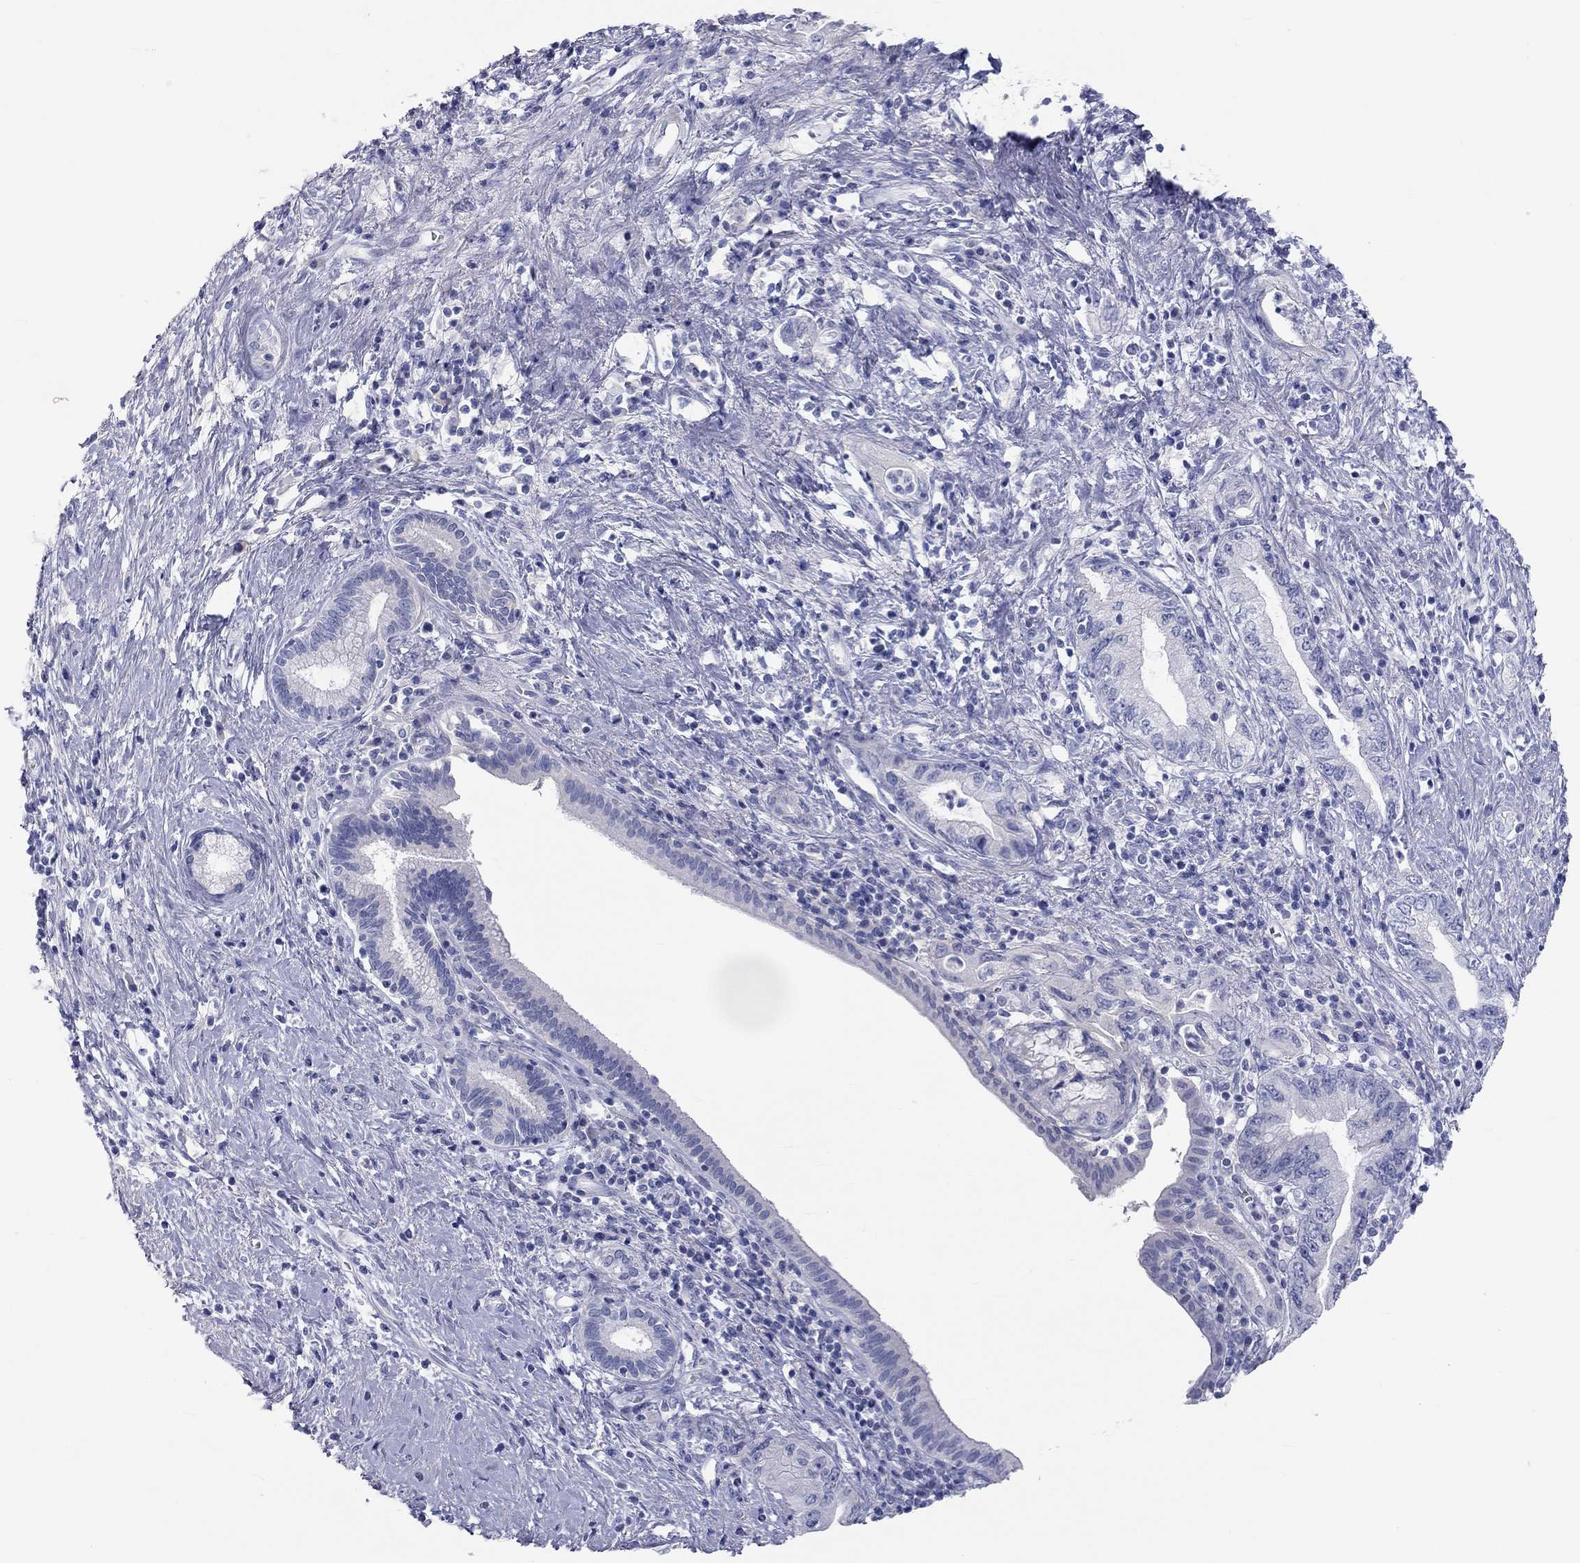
{"staining": {"intensity": "negative", "quantity": "none", "location": "none"}, "tissue": "pancreatic cancer", "cell_type": "Tumor cells", "image_type": "cancer", "snomed": [{"axis": "morphology", "description": "Adenocarcinoma, NOS"}, {"axis": "topography", "description": "Pancreas"}], "caption": "Immunohistochemistry (IHC) of adenocarcinoma (pancreatic) displays no expression in tumor cells.", "gene": "PCDHGC5", "patient": {"sex": "female", "age": 73}}